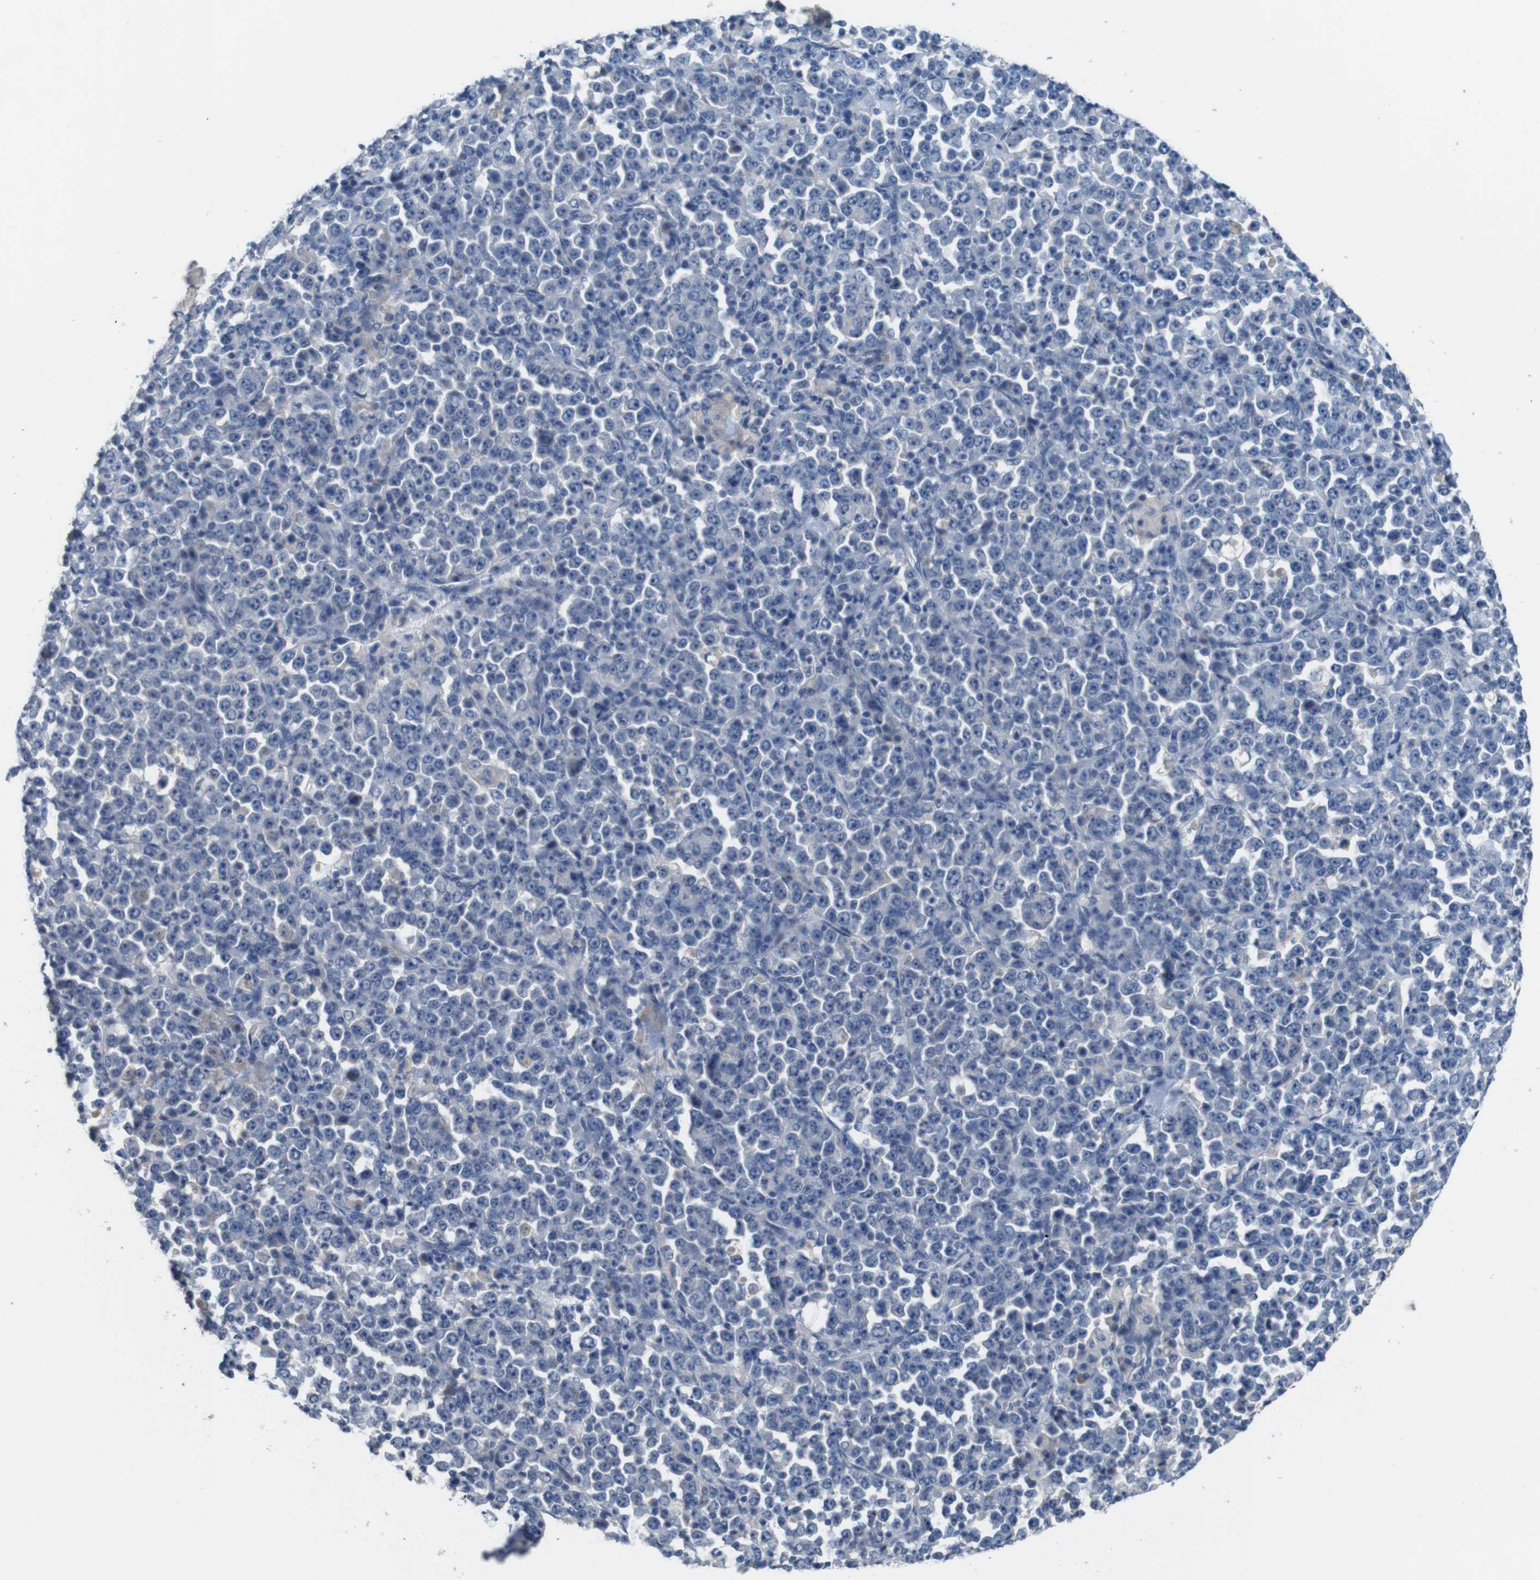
{"staining": {"intensity": "negative", "quantity": "none", "location": "none"}, "tissue": "stomach cancer", "cell_type": "Tumor cells", "image_type": "cancer", "snomed": [{"axis": "morphology", "description": "Normal tissue, NOS"}, {"axis": "morphology", "description": "Adenocarcinoma, NOS"}, {"axis": "topography", "description": "Stomach, upper"}, {"axis": "topography", "description": "Stomach"}], "caption": "High power microscopy histopathology image of an immunohistochemistry (IHC) image of stomach adenocarcinoma, revealing no significant staining in tumor cells. (DAB (3,3'-diaminobenzidine) IHC with hematoxylin counter stain).", "gene": "SLC2A8", "patient": {"sex": "male", "age": 59}}